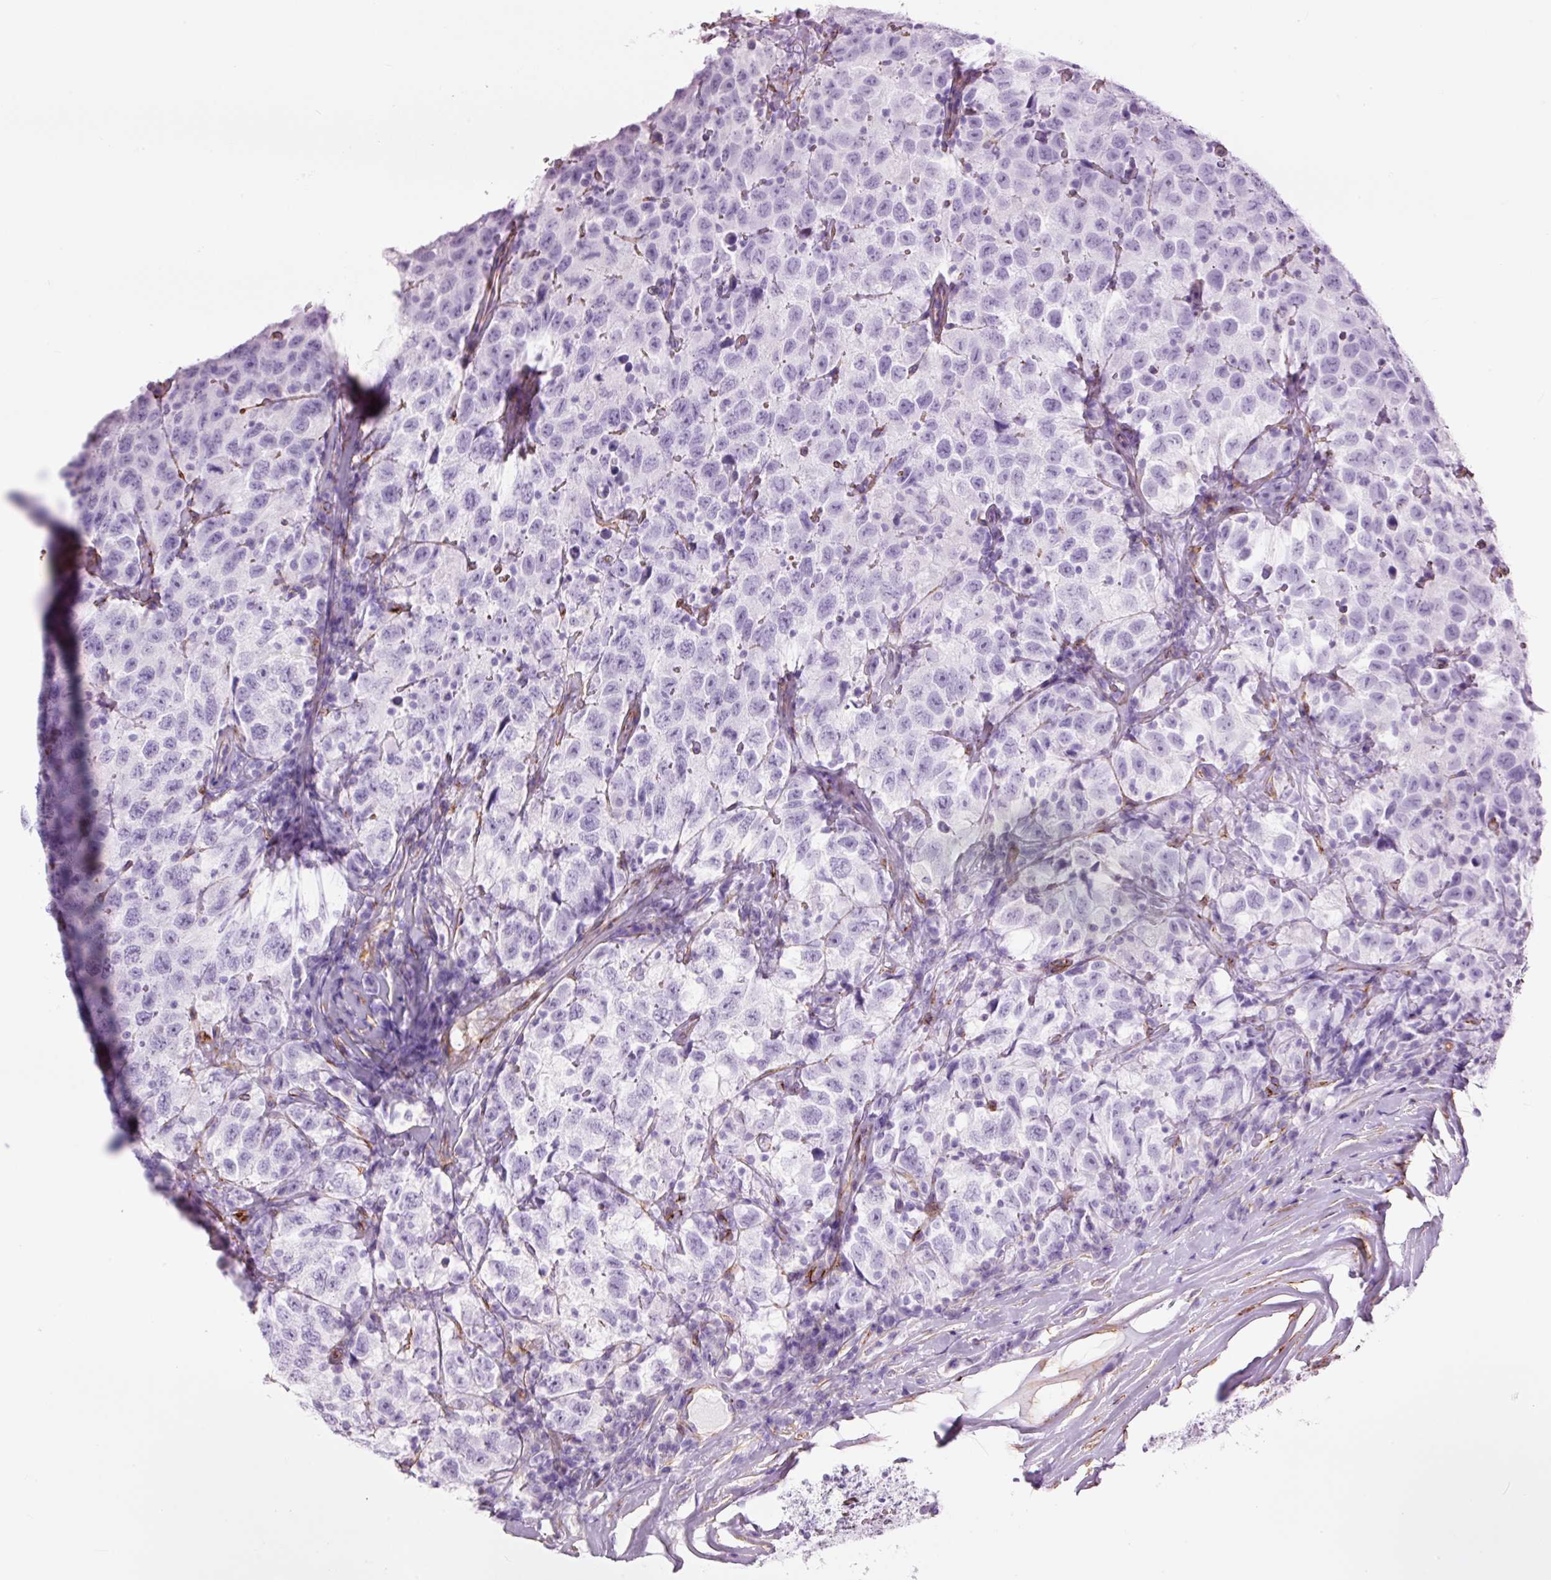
{"staining": {"intensity": "negative", "quantity": "none", "location": "none"}, "tissue": "testis cancer", "cell_type": "Tumor cells", "image_type": "cancer", "snomed": [{"axis": "morphology", "description": "Seminoma, NOS"}, {"axis": "topography", "description": "Testis"}], "caption": "Immunohistochemistry photomicrograph of human testis cancer stained for a protein (brown), which shows no staining in tumor cells. (DAB immunohistochemistry (IHC) with hematoxylin counter stain).", "gene": "CAV1", "patient": {"sex": "male", "age": 41}}